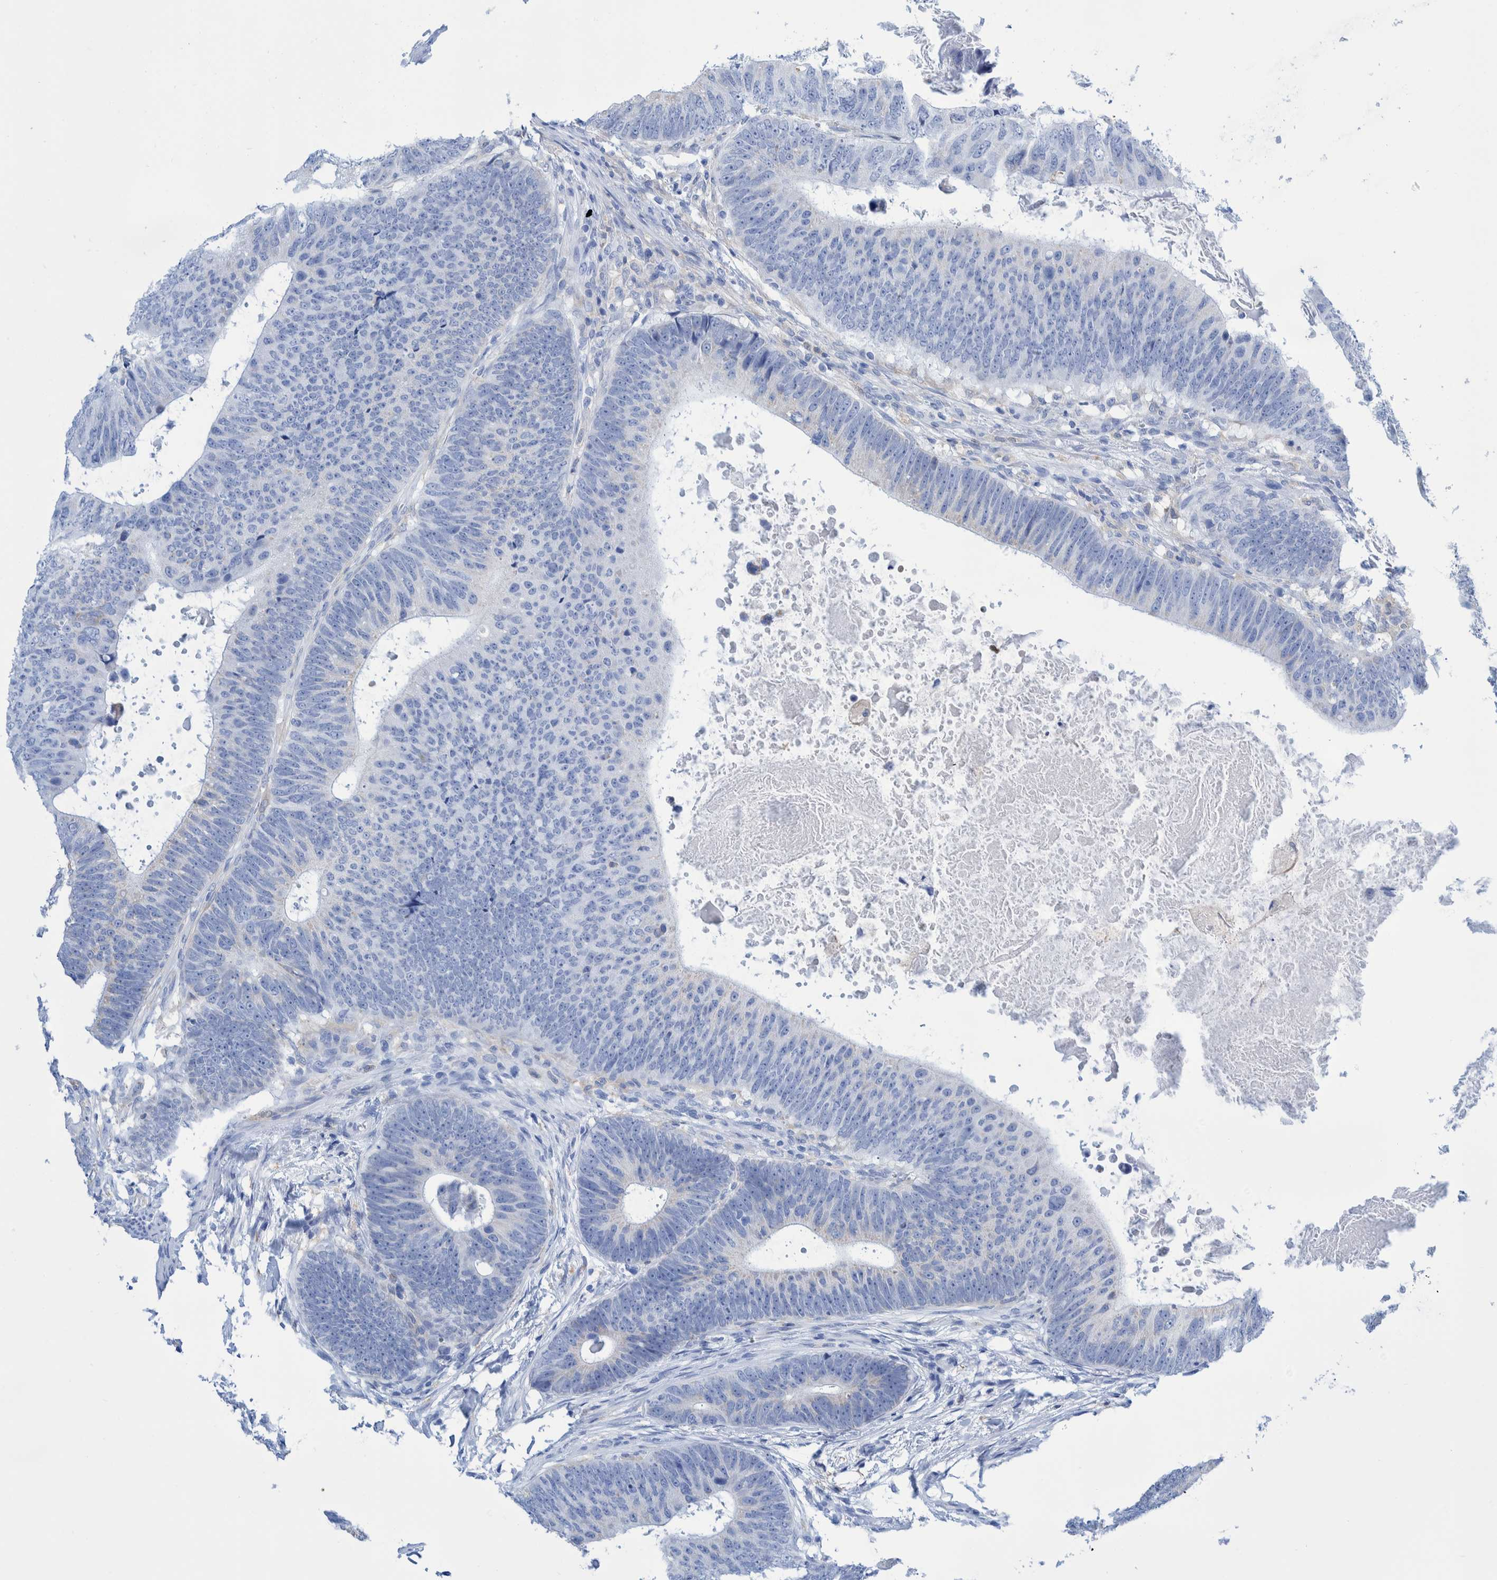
{"staining": {"intensity": "negative", "quantity": "none", "location": "none"}, "tissue": "colorectal cancer", "cell_type": "Tumor cells", "image_type": "cancer", "snomed": [{"axis": "morphology", "description": "Adenocarcinoma, NOS"}, {"axis": "topography", "description": "Colon"}], "caption": "A histopathology image of colorectal adenocarcinoma stained for a protein exhibits no brown staining in tumor cells. Brightfield microscopy of IHC stained with DAB (brown) and hematoxylin (blue), captured at high magnification.", "gene": "KRT14", "patient": {"sex": "male", "age": 56}}